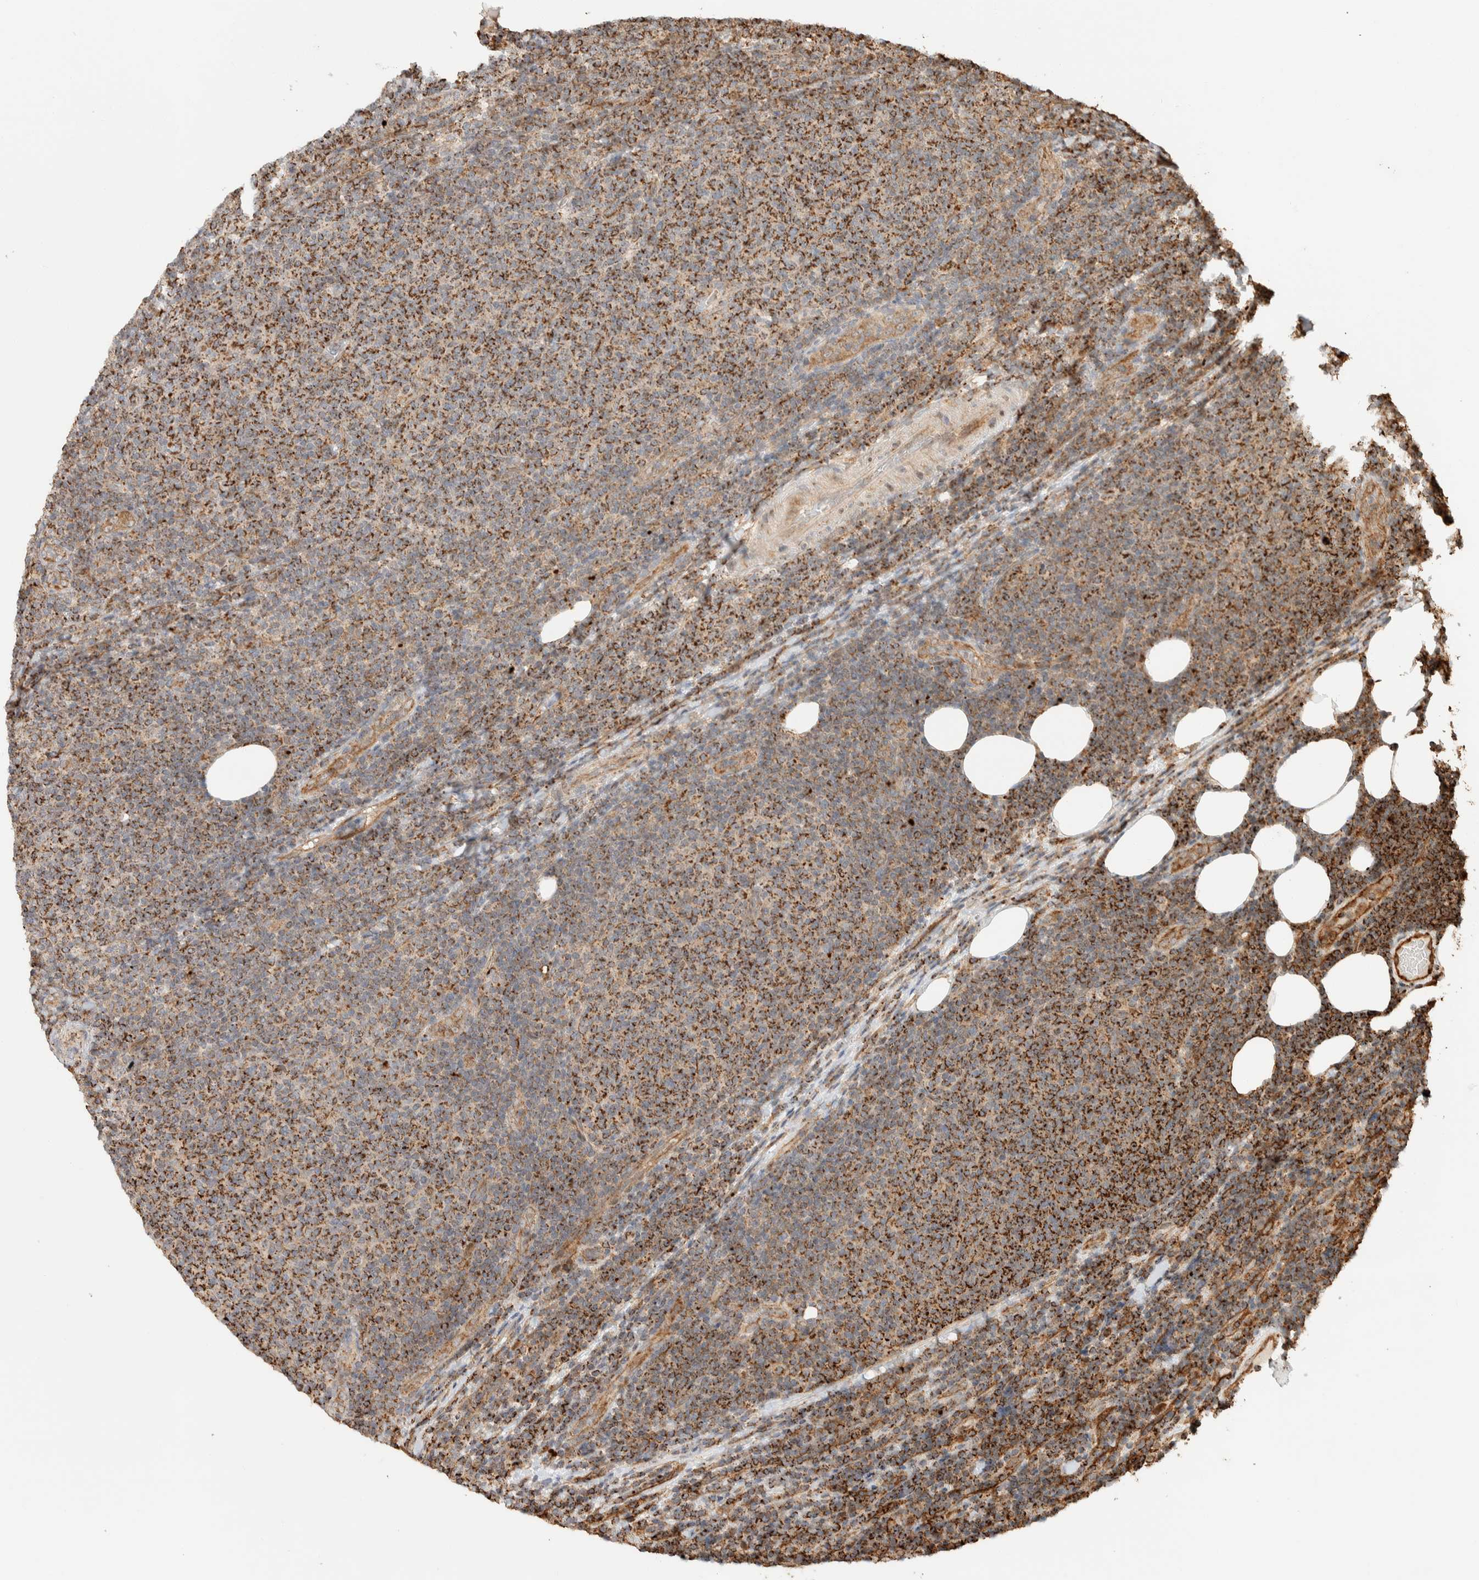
{"staining": {"intensity": "moderate", "quantity": ">75%", "location": "cytoplasmic/membranous"}, "tissue": "lymphoma", "cell_type": "Tumor cells", "image_type": "cancer", "snomed": [{"axis": "morphology", "description": "Malignant lymphoma, non-Hodgkin's type, Low grade"}, {"axis": "topography", "description": "Lymph node"}], "caption": "IHC (DAB) staining of human low-grade malignant lymphoma, non-Hodgkin's type displays moderate cytoplasmic/membranous protein staining in about >75% of tumor cells.", "gene": "KIF9", "patient": {"sex": "male", "age": 66}}